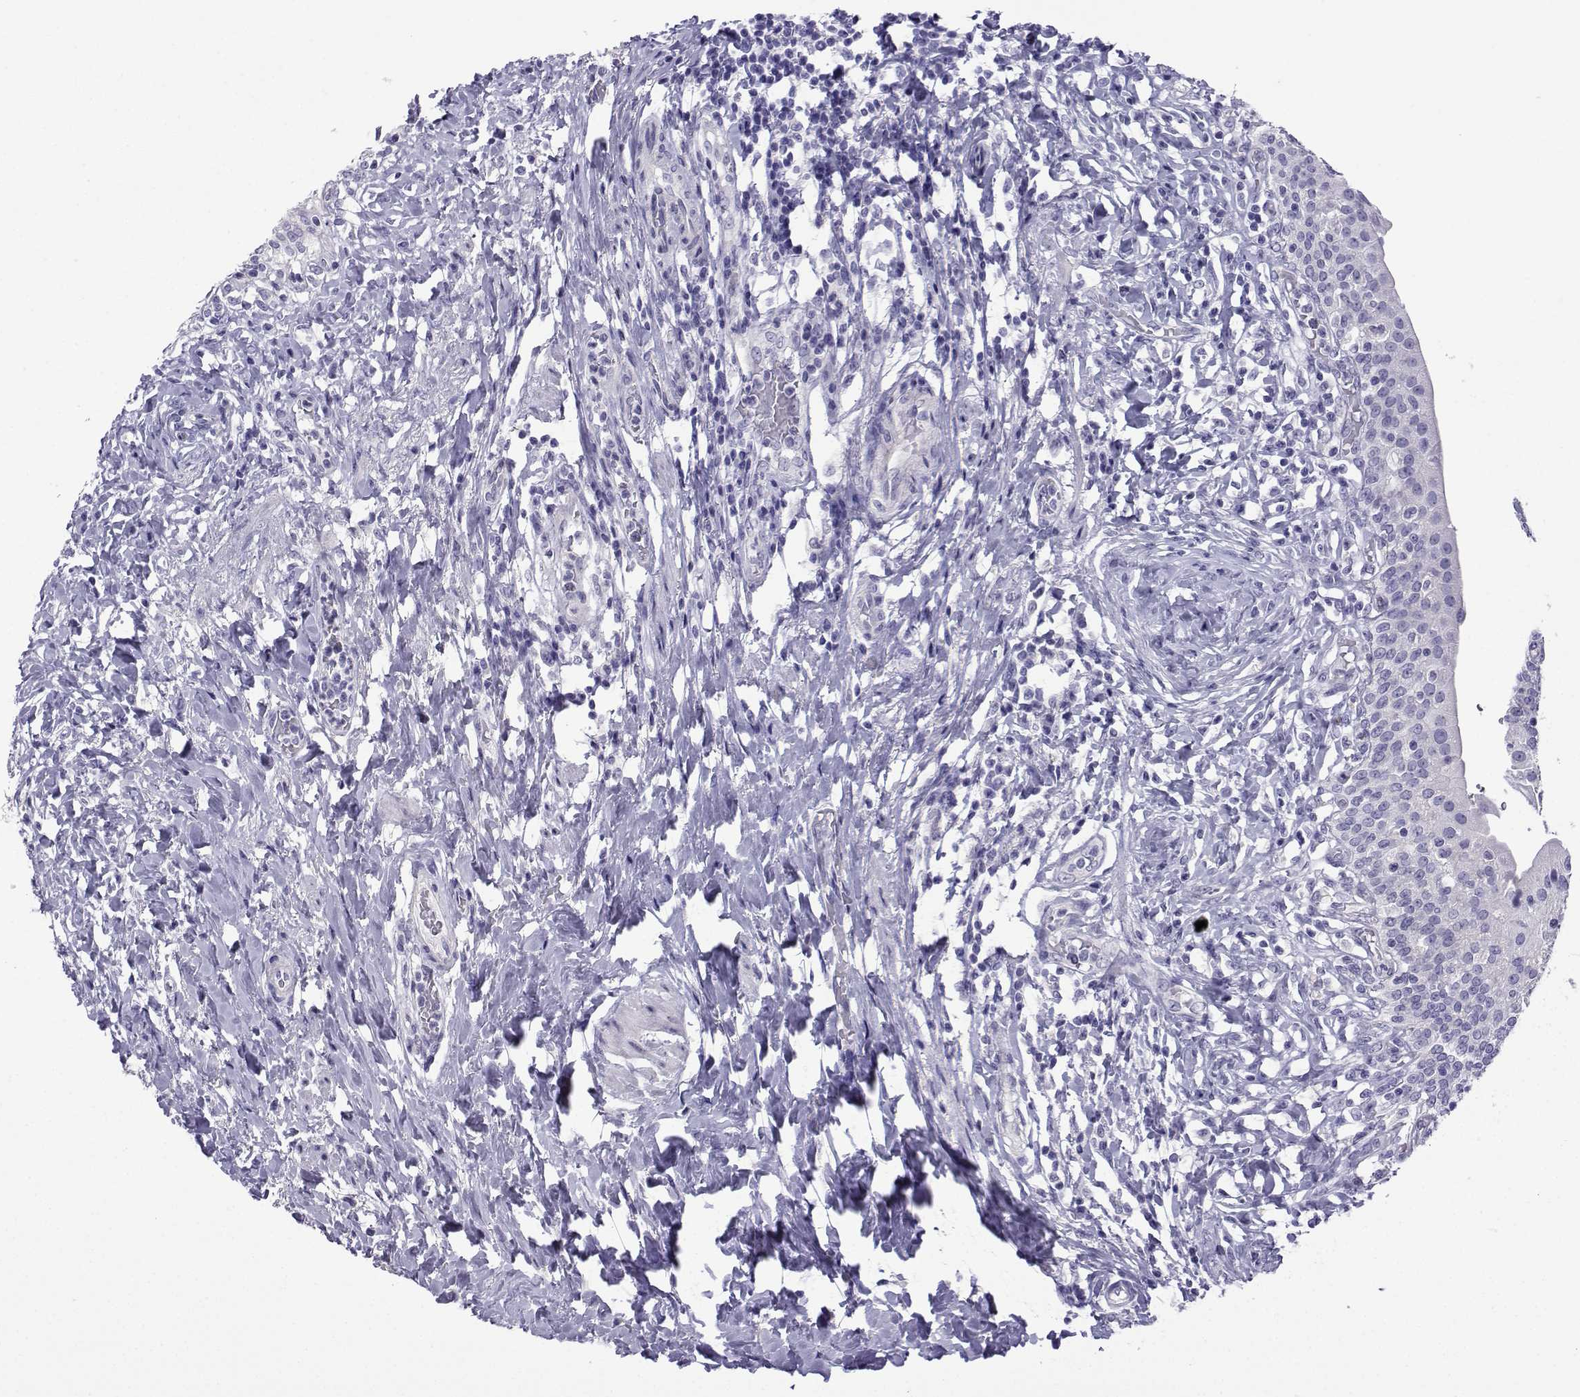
{"staining": {"intensity": "negative", "quantity": "none", "location": "none"}, "tissue": "urinary bladder", "cell_type": "Urothelial cells", "image_type": "normal", "snomed": [{"axis": "morphology", "description": "Normal tissue, NOS"}, {"axis": "morphology", "description": "Inflammation, NOS"}, {"axis": "topography", "description": "Urinary bladder"}], "caption": "The photomicrograph demonstrates no staining of urothelial cells in normal urinary bladder. (Stains: DAB (3,3'-diaminobenzidine) immunohistochemistry (IHC) with hematoxylin counter stain, Microscopy: brightfield microscopy at high magnification).", "gene": "CFAP70", "patient": {"sex": "male", "age": 64}}